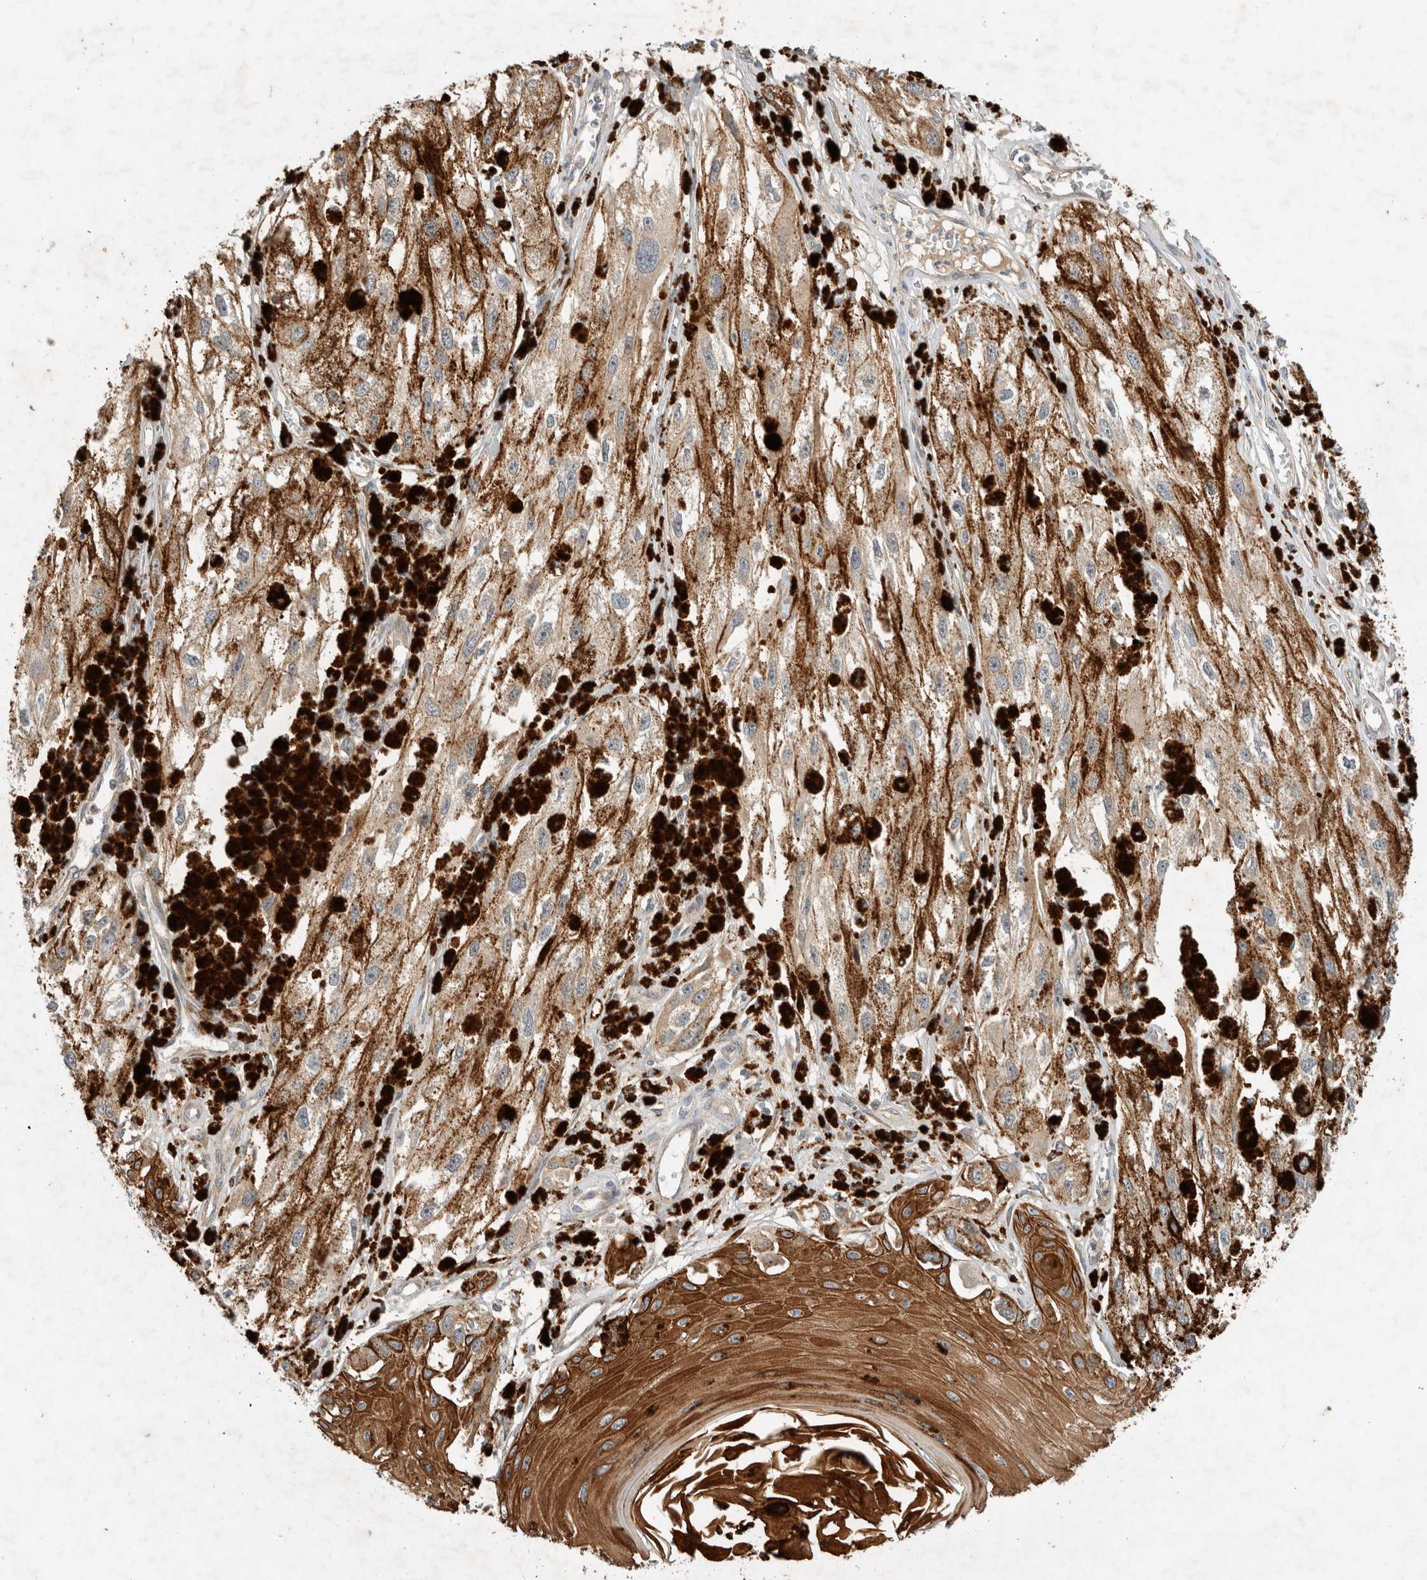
{"staining": {"intensity": "negative", "quantity": "none", "location": "none"}, "tissue": "melanoma", "cell_type": "Tumor cells", "image_type": "cancer", "snomed": [{"axis": "morphology", "description": "Malignant melanoma, NOS"}, {"axis": "topography", "description": "Skin"}], "caption": "The photomicrograph exhibits no significant positivity in tumor cells of malignant melanoma.", "gene": "ARMC9", "patient": {"sex": "male", "age": 88}}